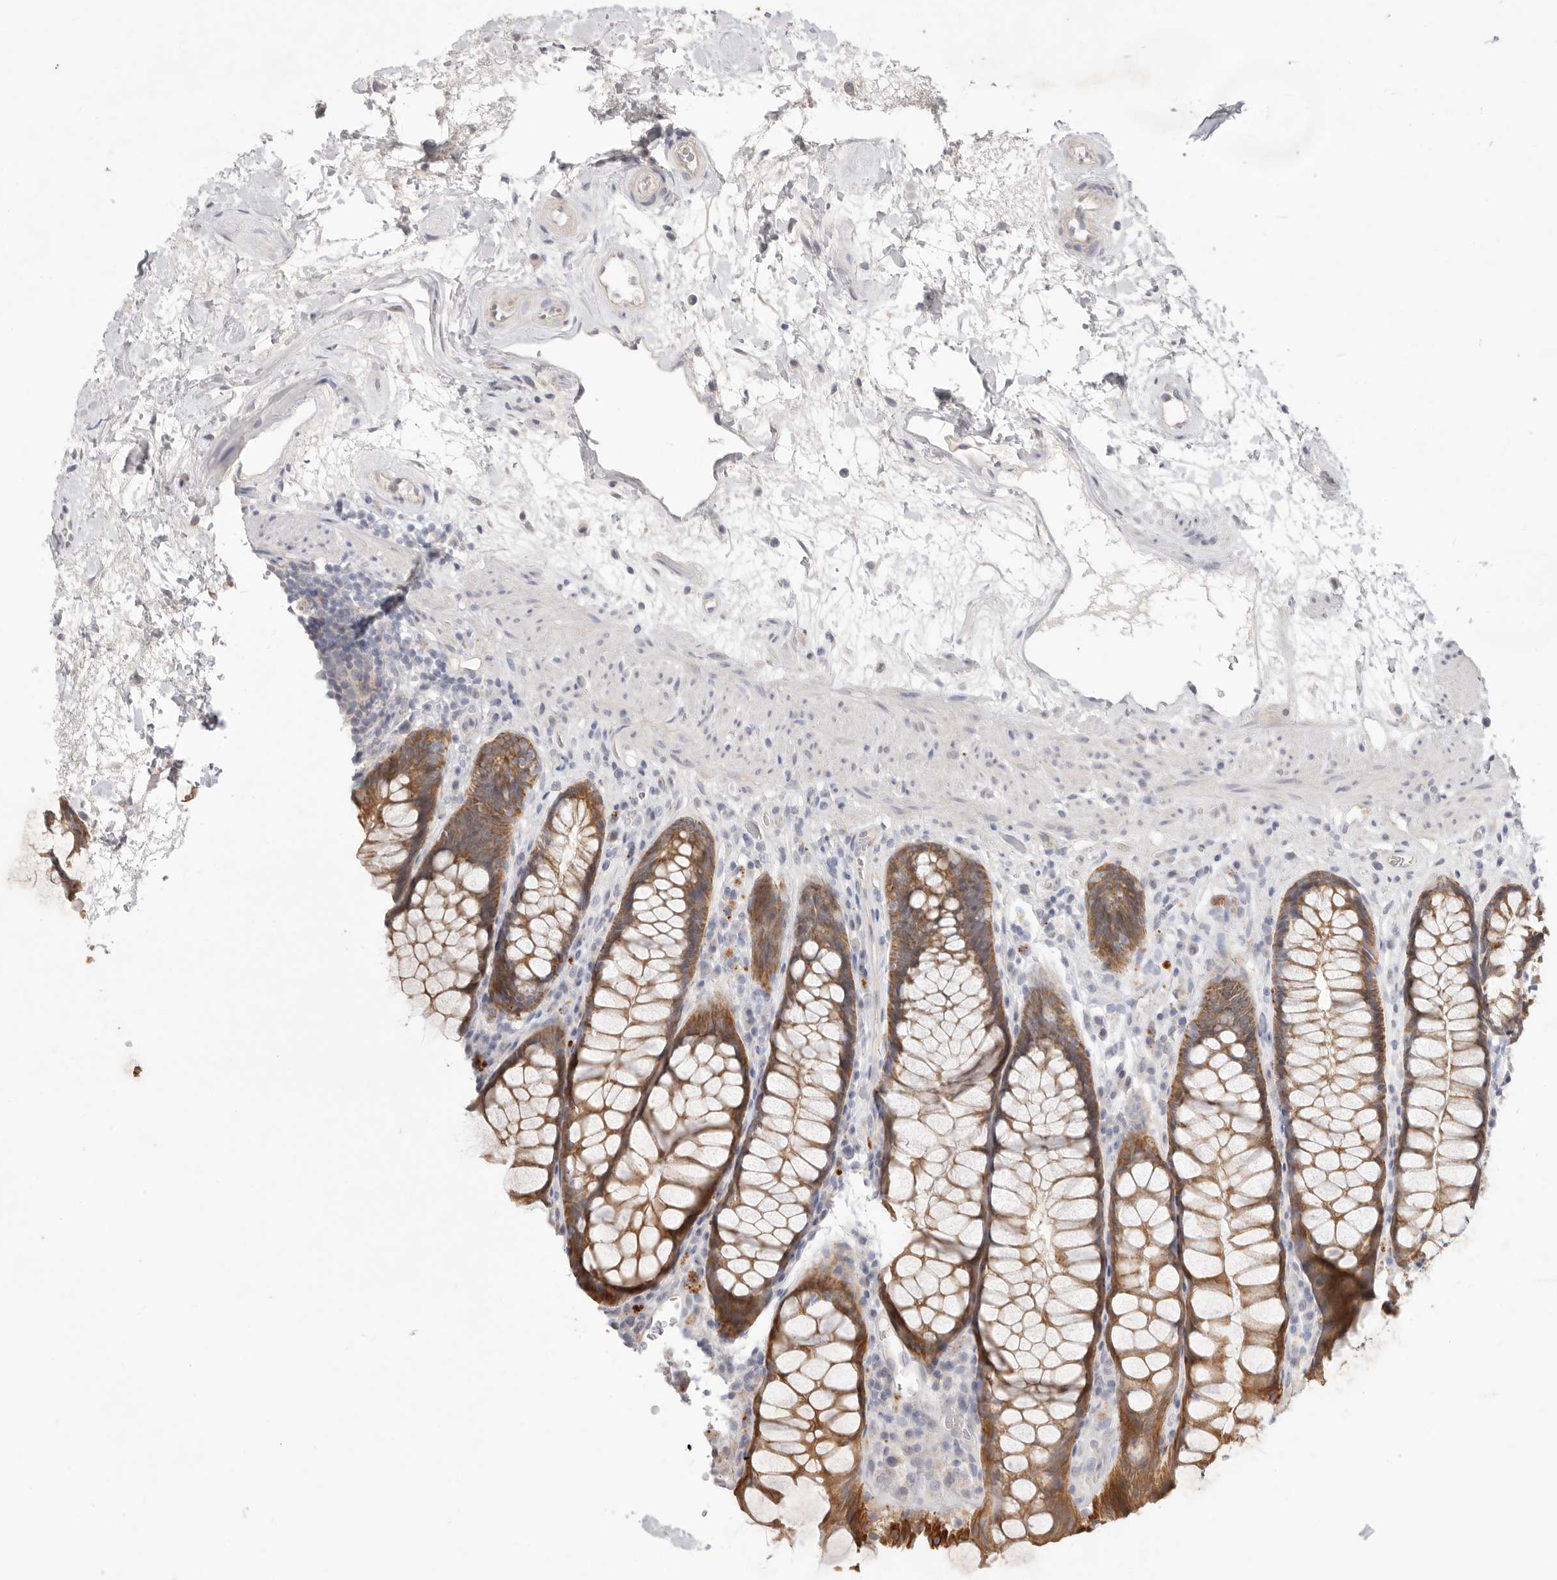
{"staining": {"intensity": "strong", "quantity": ">75%", "location": "cytoplasmic/membranous"}, "tissue": "rectum", "cell_type": "Glandular cells", "image_type": "normal", "snomed": [{"axis": "morphology", "description": "Normal tissue, NOS"}, {"axis": "topography", "description": "Rectum"}], "caption": "Unremarkable rectum exhibits strong cytoplasmic/membranous expression in about >75% of glandular cells.", "gene": "USH1C", "patient": {"sex": "male", "age": 64}}